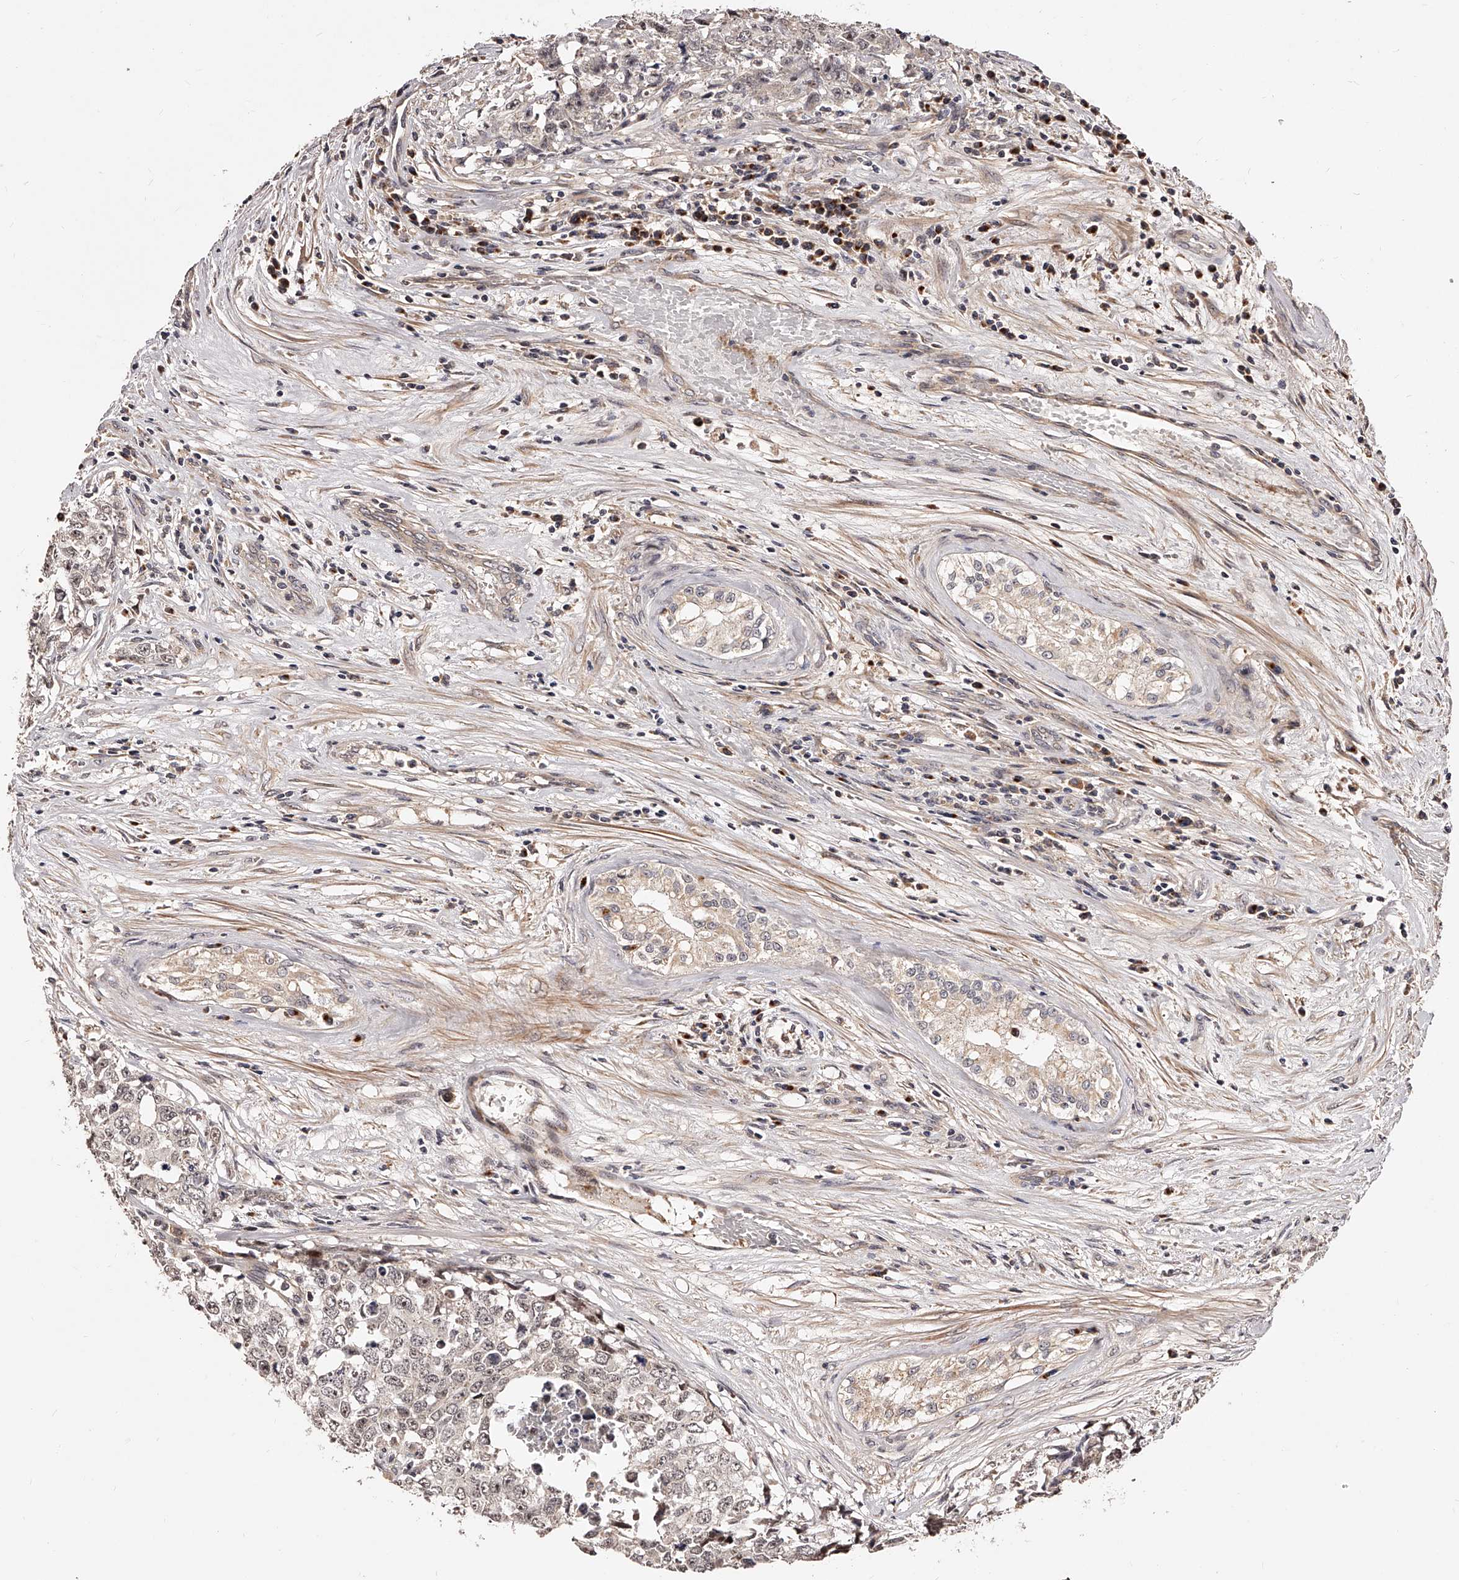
{"staining": {"intensity": "weak", "quantity": ">75%", "location": "nuclear"}, "tissue": "testis cancer", "cell_type": "Tumor cells", "image_type": "cancer", "snomed": [{"axis": "morphology", "description": "Carcinoma, Embryonal, NOS"}, {"axis": "topography", "description": "Testis"}], "caption": "A photomicrograph of testis cancer (embryonal carcinoma) stained for a protein displays weak nuclear brown staining in tumor cells.", "gene": "ZNF502", "patient": {"sex": "male", "age": 28}}